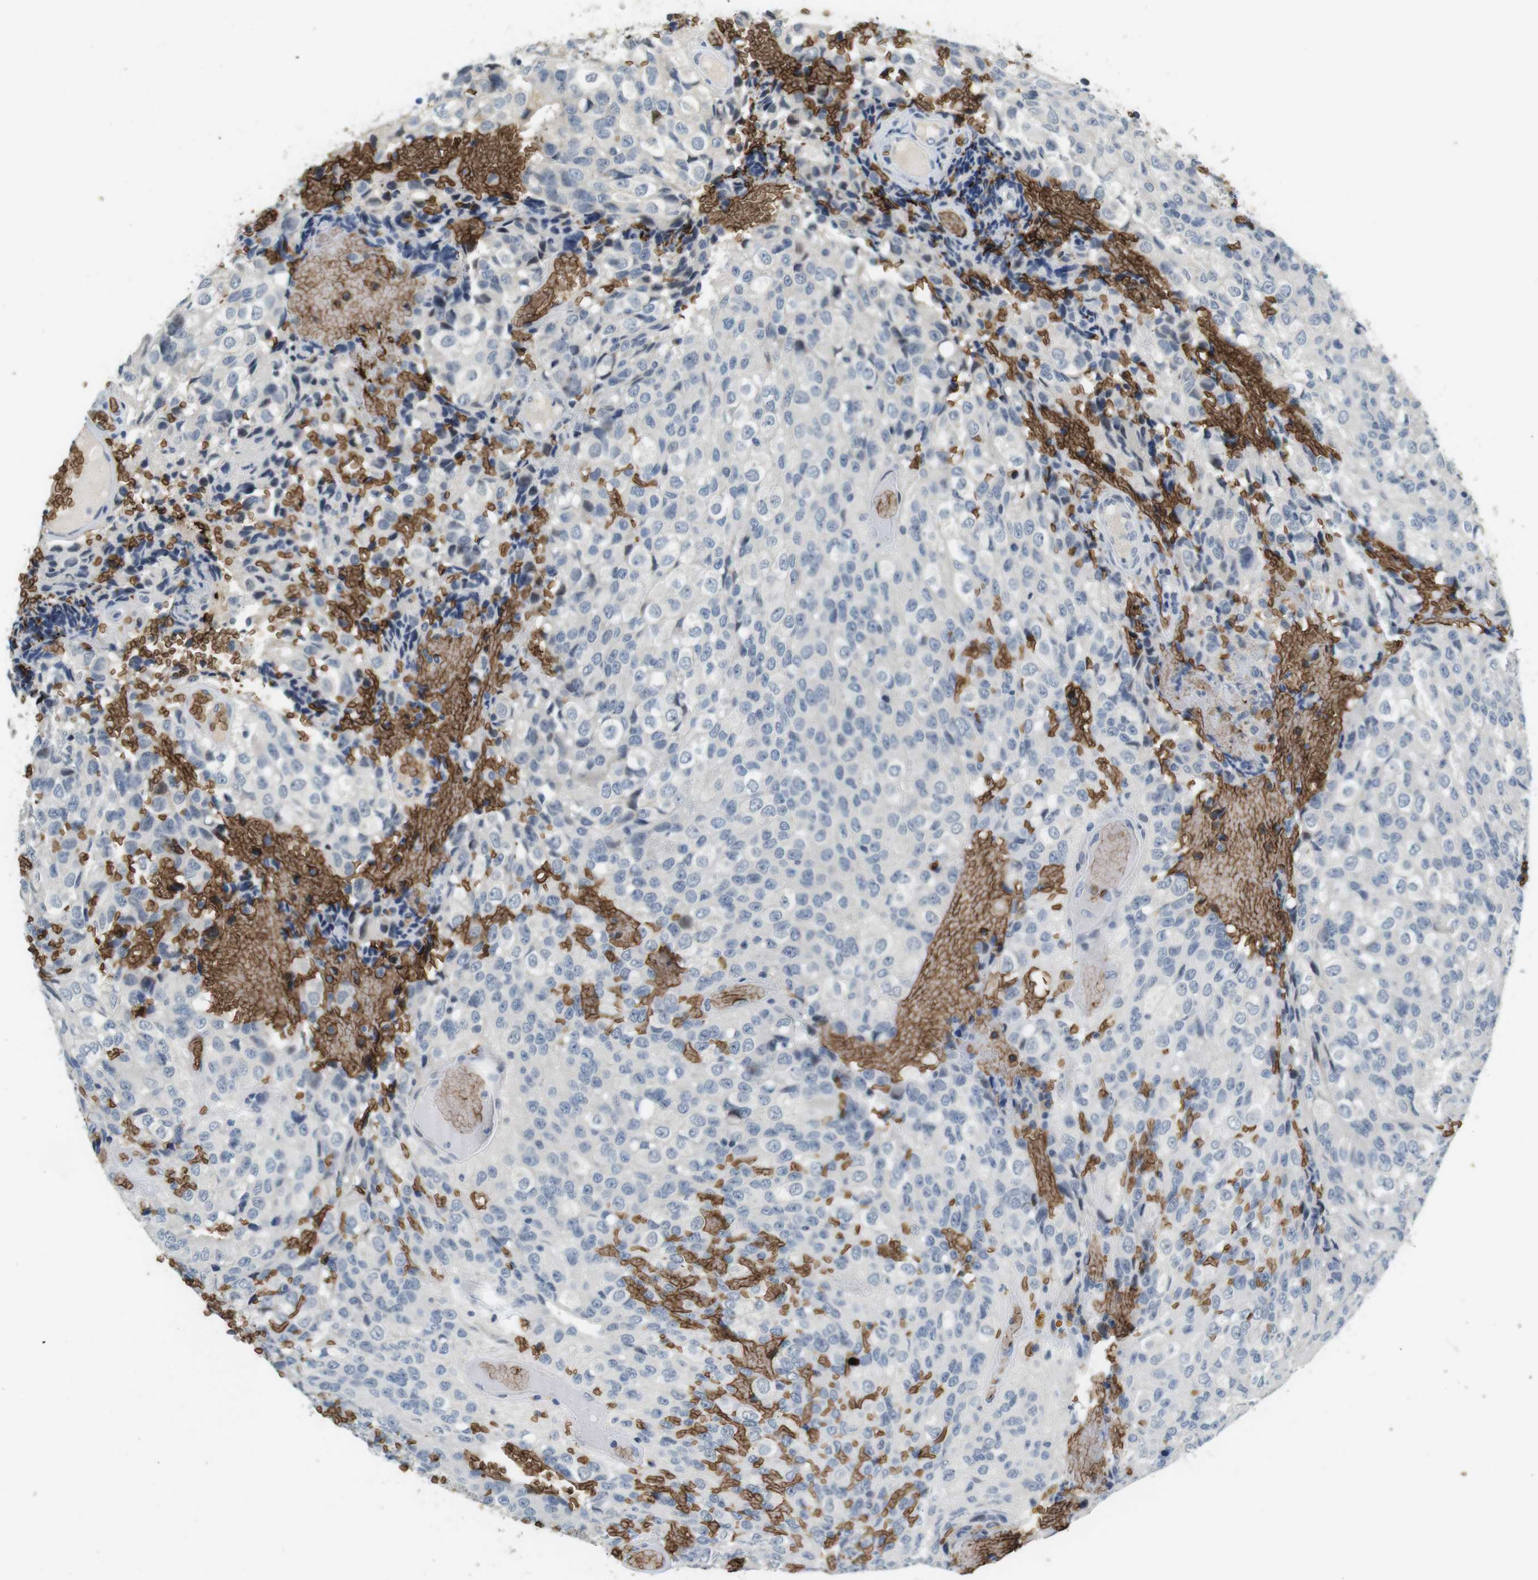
{"staining": {"intensity": "negative", "quantity": "none", "location": "none"}, "tissue": "glioma", "cell_type": "Tumor cells", "image_type": "cancer", "snomed": [{"axis": "morphology", "description": "Glioma, malignant, High grade"}, {"axis": "topography", "description": "Brain"}], "caption": "Immunohistochemical staining of malignant glioma (high-grade) shows no significant staining in tumor cells.", "gene": "SLC4A1", "patient": {"sex": "male", "age": 32}}